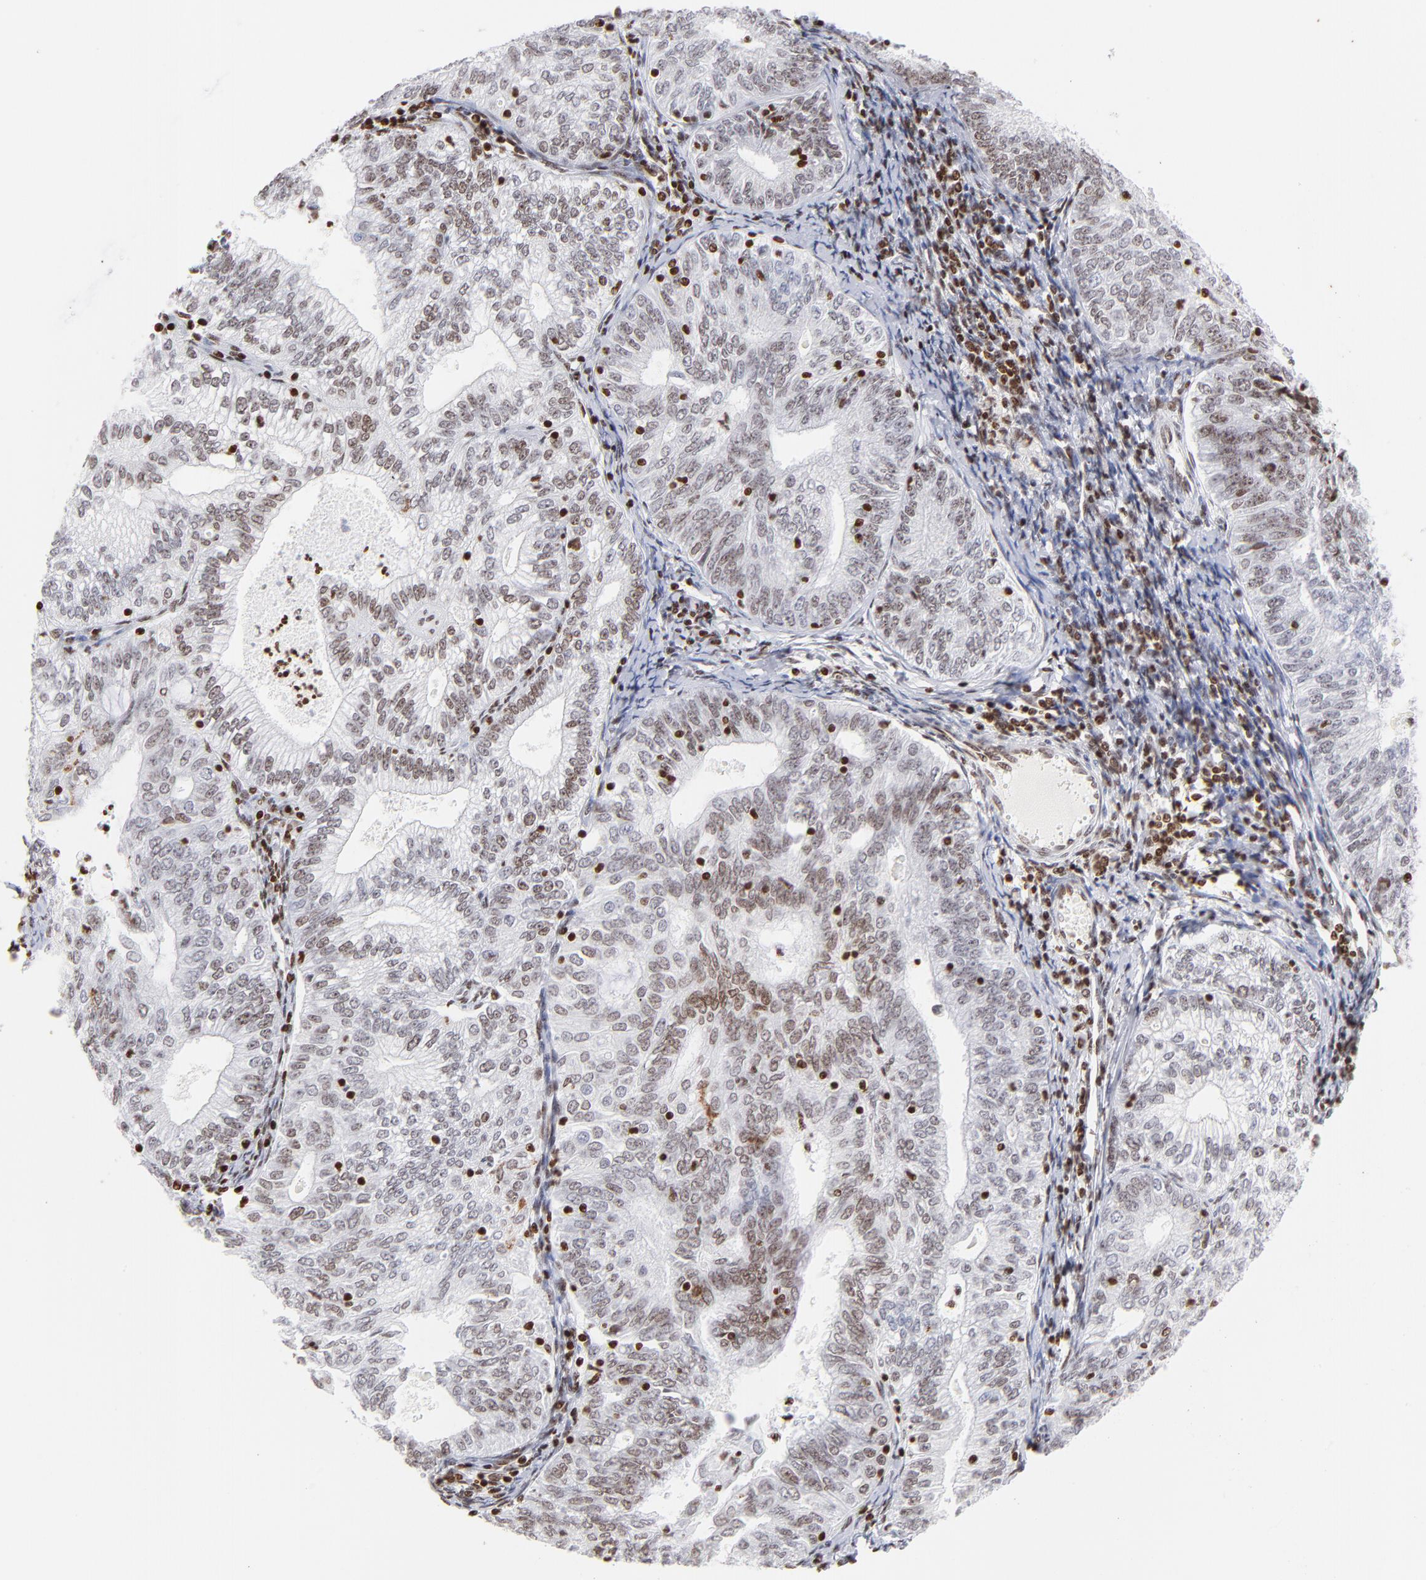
{"staining": {"intensity": "moderate", "quantity": "25%-75%", "location": "nuclear"}, "tissue": "endometrial cancer", "cell_type": "Tumor cells", "image_type": "cancer", "snomed": [{"axis": "morphology", "description": "Adenocarcinoma, NOS"}, {"axis": "topography", "description": "Endometrium"}], "caption": "A brown stain shows moderate nuclear staining of a protein in human endometrial cancer tumor cells.", "gene": "RTL4", "patient": {"sex": "female", "age": 69}}